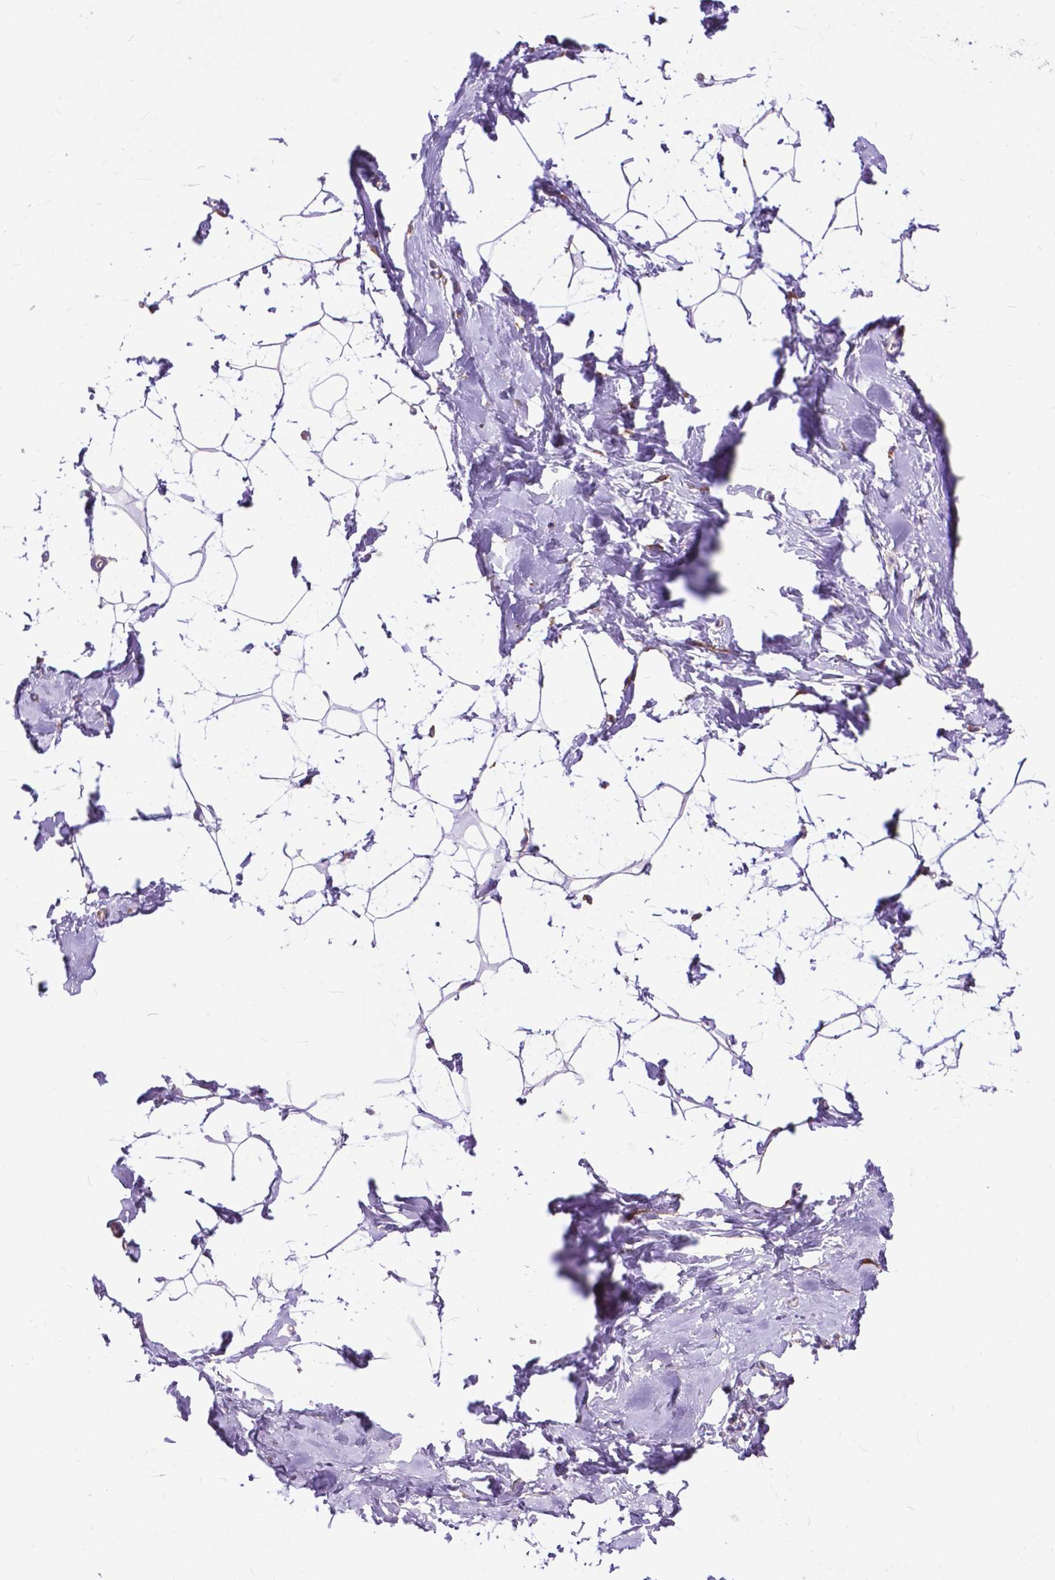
{"staining": {"intensity": "negative", "quantity": "none", "location": "none"}, "tissue": "breast", "cell_type": "Adipocytes", "image_type": "normal", "snomed": [{"axis": "morphology", "description": "Normal tissue, NOS"}, {"axis": "topography", "description": "Breast"}], "caption": "Adipocytes are negative for protein expression in unremarkable human breast.", "gene": "PCDHA12", "patient": {"sex": "female", "age": 32}}